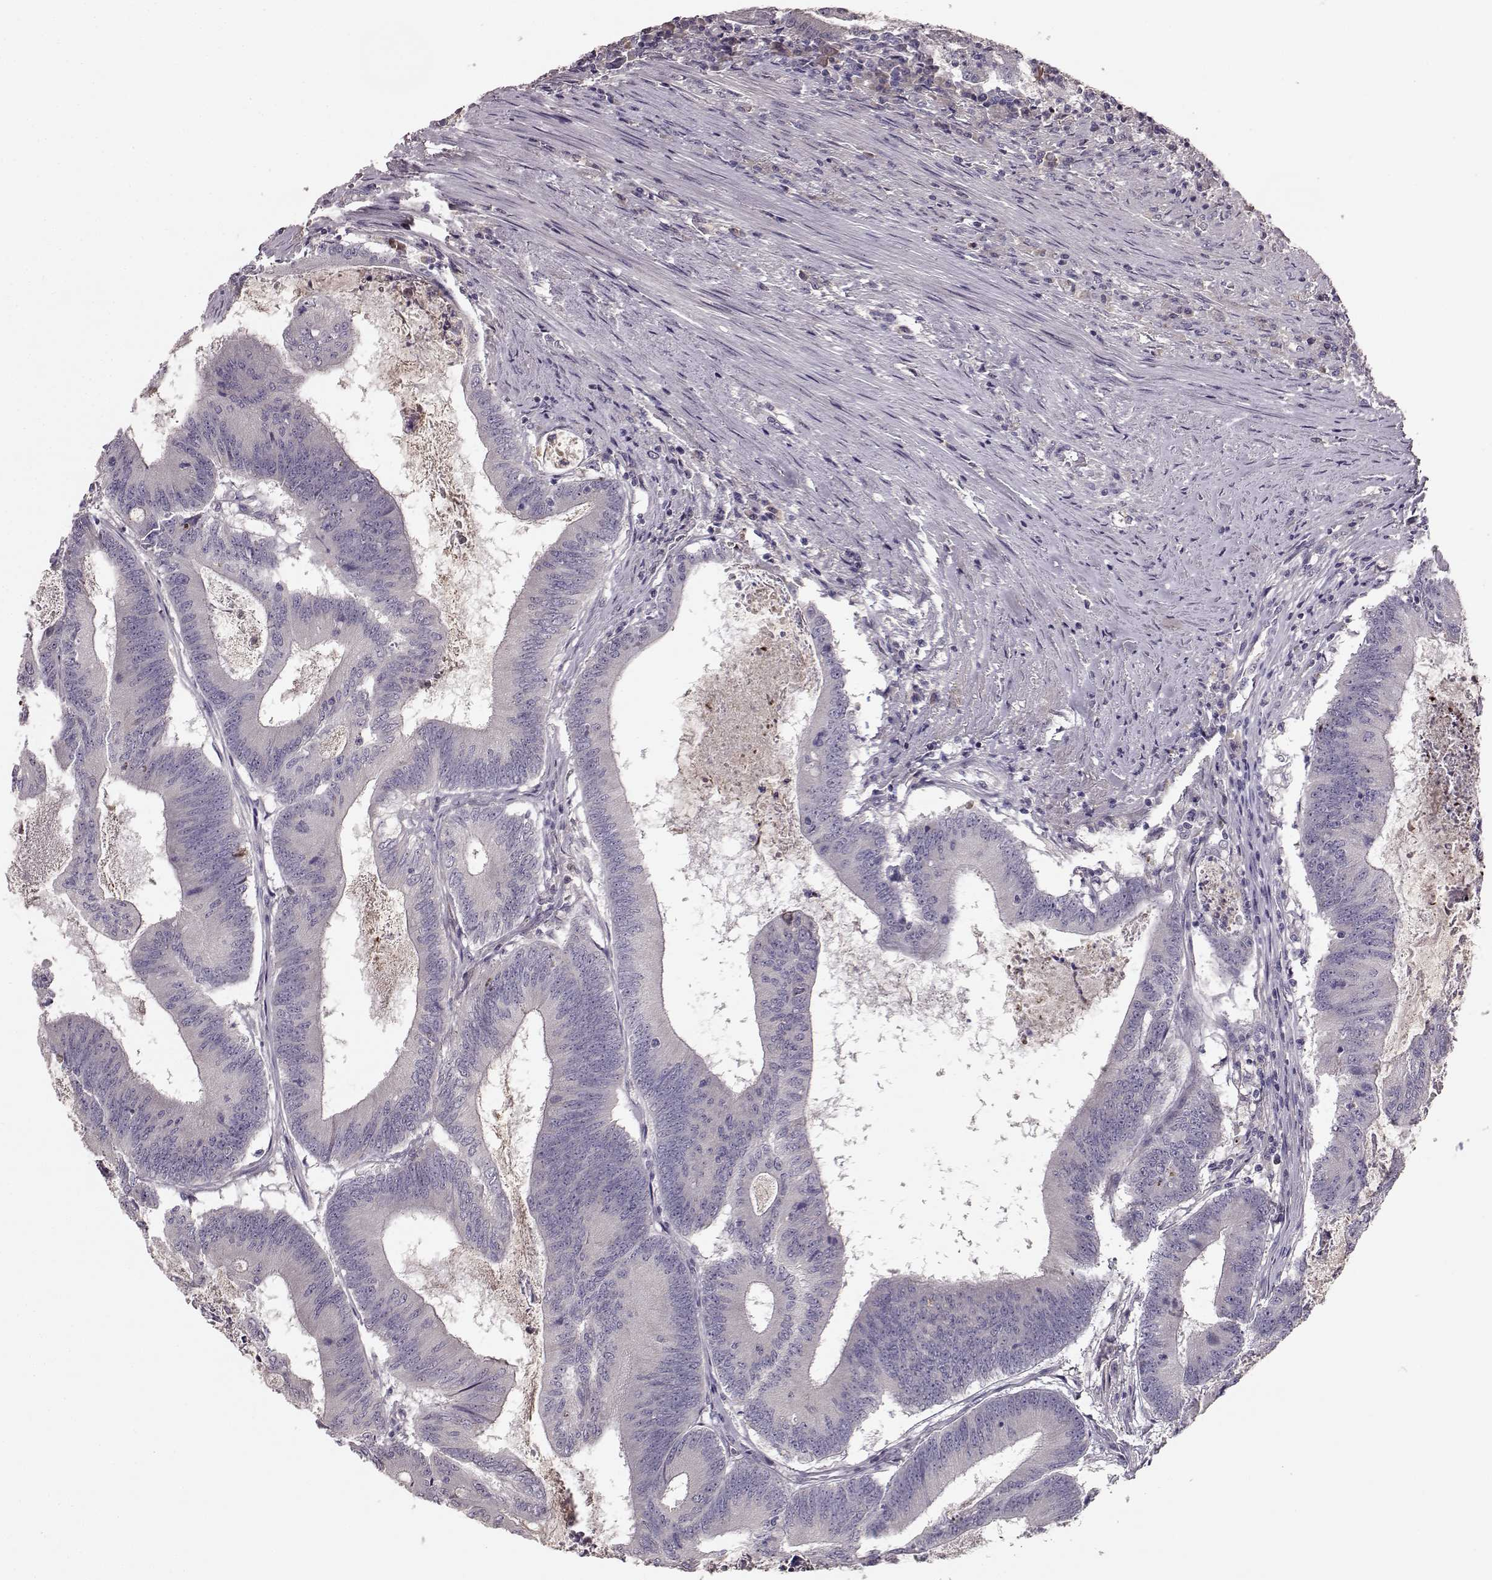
{"staining": {"intensity": "negative", "quantity": "none", "location": "none"}, "tissue": "colorectal cancer", "cell_type": "Tumor cells", "image_type": "cancer", "snomed": [{"axis": "morphology", "description": "Adenocarcinoma, NOS"}, {"axis": "topography", "description": "Colon"}], "caption": "Image shows no significant protein staining in tumor cells of colorectal cancer (adenocarcinoma).", "gene": "YJEFN3", "patient": {"sex": "female", "age": 70}}